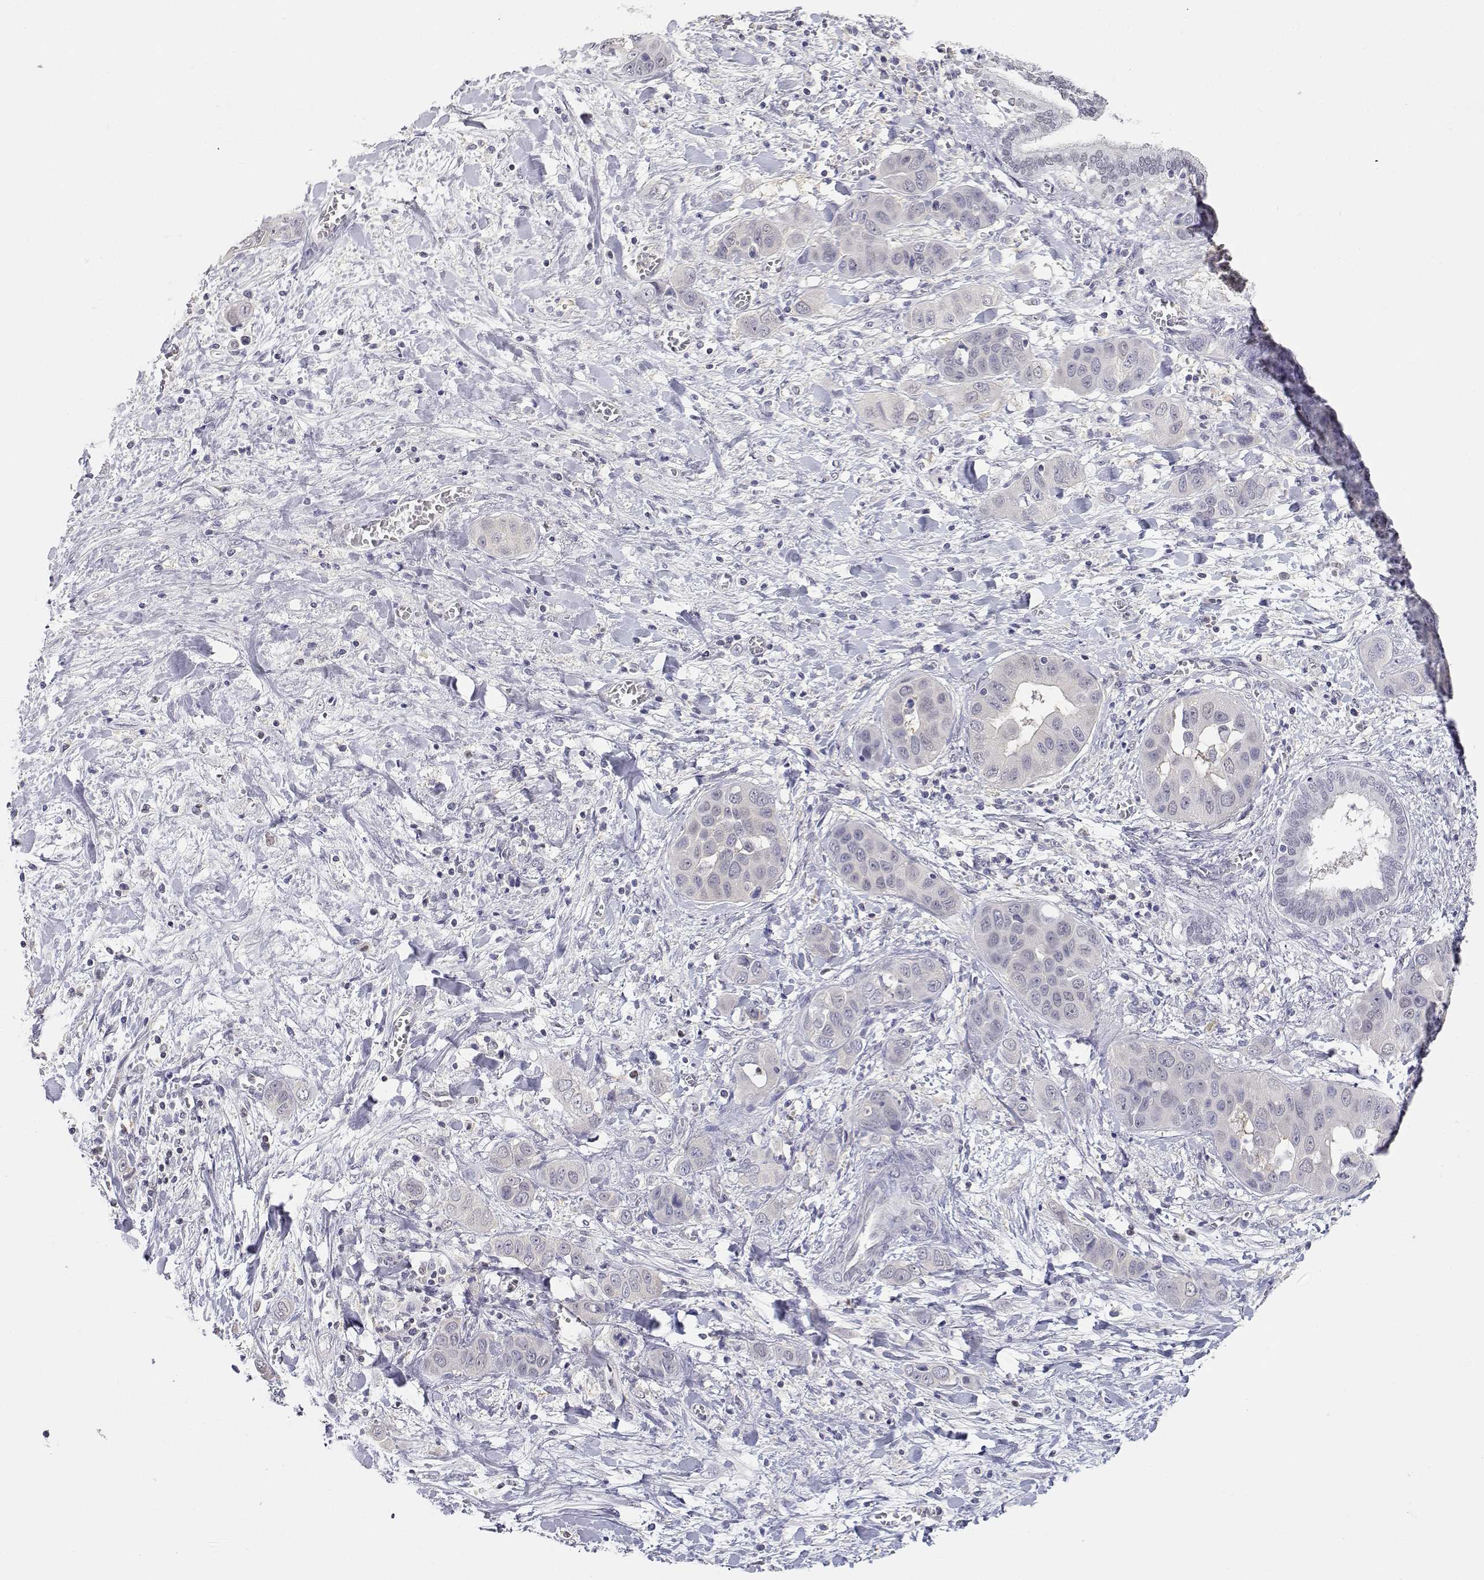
{"staining": {"intensity": "negative", "quantity": "none", "location": "none"}, "tissue": "liver cancer", "cell_type": "Tumor cells", "image_type": "cancer", "snomed": [{"axis": "morphology", "description": "Cholangiocarcinoma"}, {"axis": "topography", "description": "Liver"}], "caption": "Photomicrograph shows no protein staining in tumor cells of liver cholangiocarcinoma tissue.", "gene": "ADA", "patient": {"sex": "female", "age": 52}}